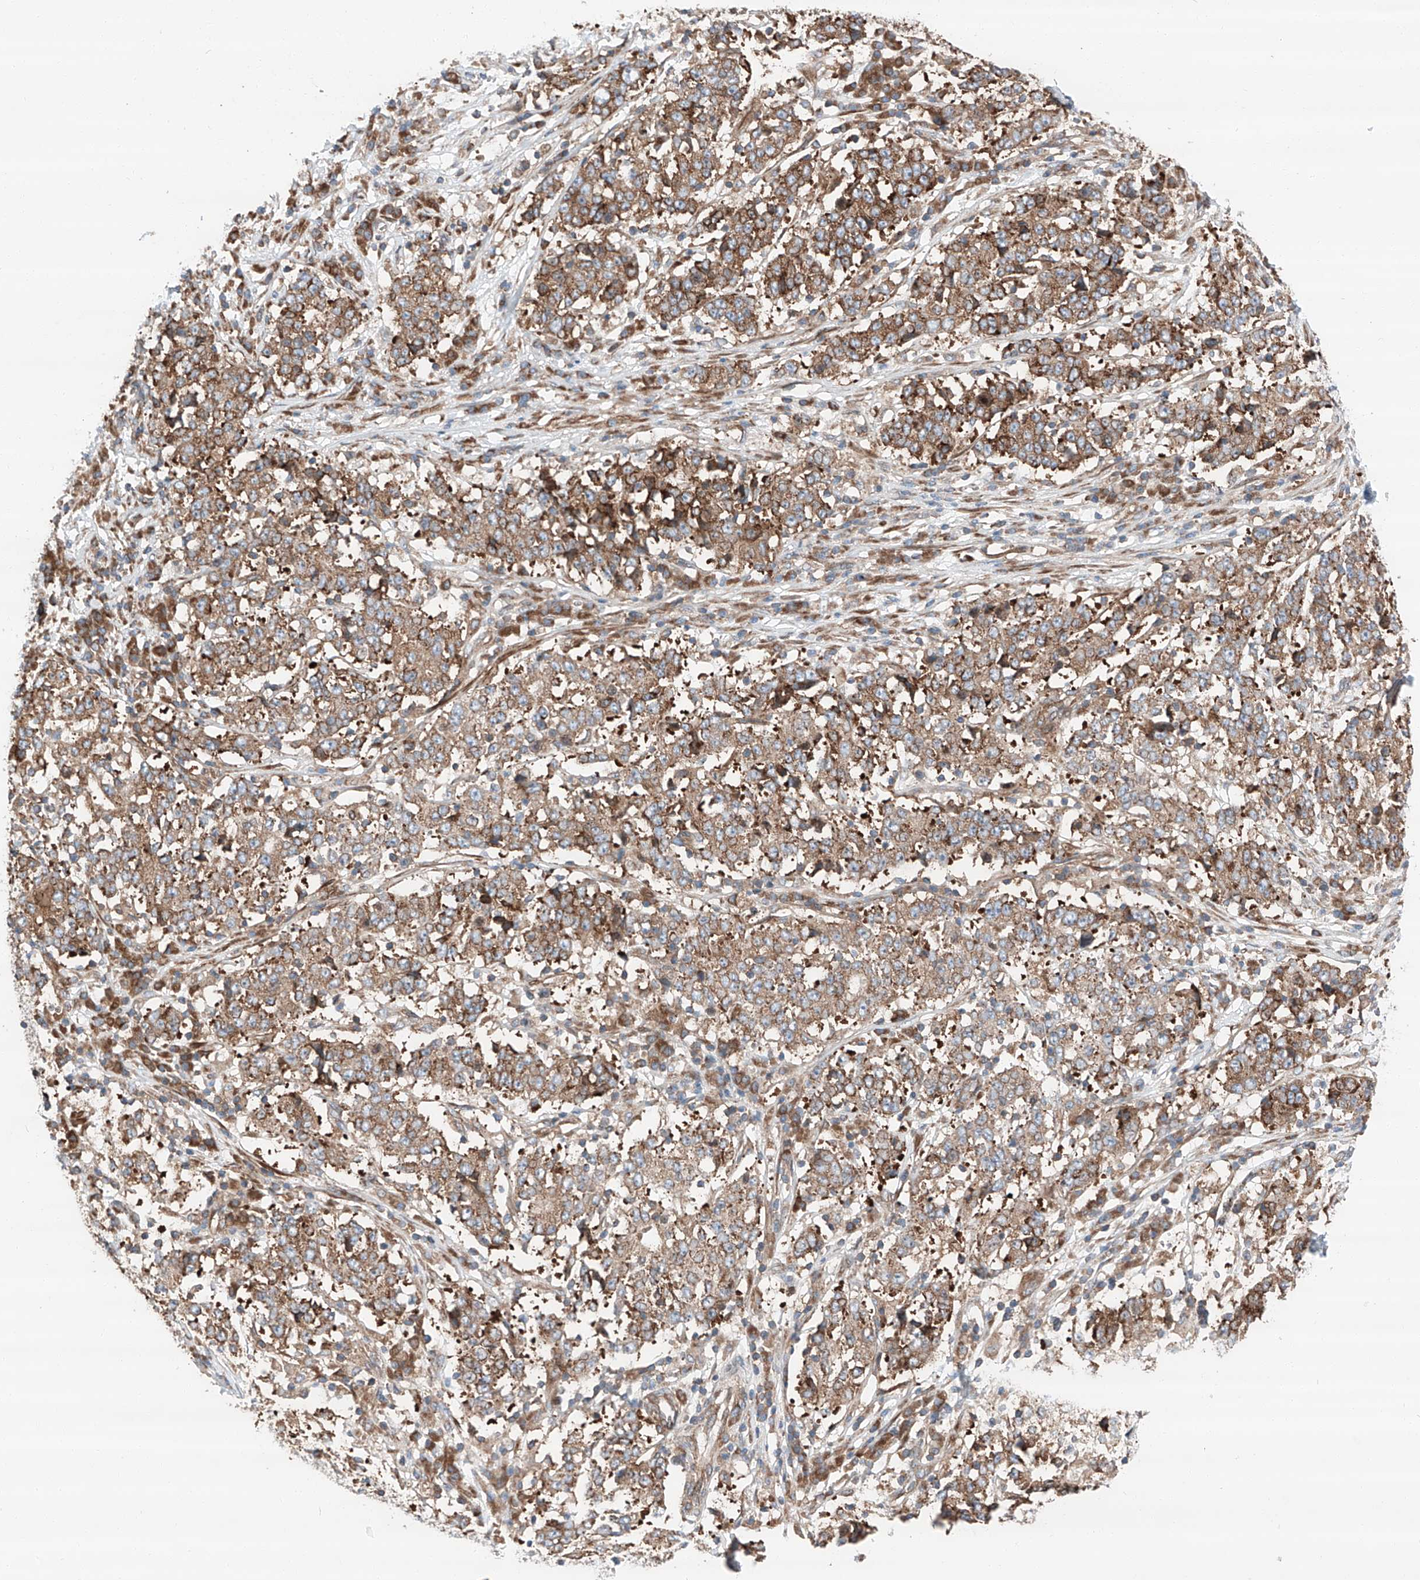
{"staining": {"intensity": "moderate", "quantity": ">75%", "location": "cytoplasmic/membranous"}, "tissue": "stomach cancer", "cell_type": "Tumor cells", "image_type": "cancer", "snomed": [{"axis": "morphology", "description": "Adenocarcinoma, NOS"}, {"axis": "topography", "description": "Stomach"}], "caption": "Stomach cancer (adenocarcinoma) was stained to show a protein in brown. There is medium levels of moderate cytoplasmic/membranous staining in approximately >75% of tumor cells.", "gene": "ZC3H15", "patient": {"sex": "male", "age": 59}}